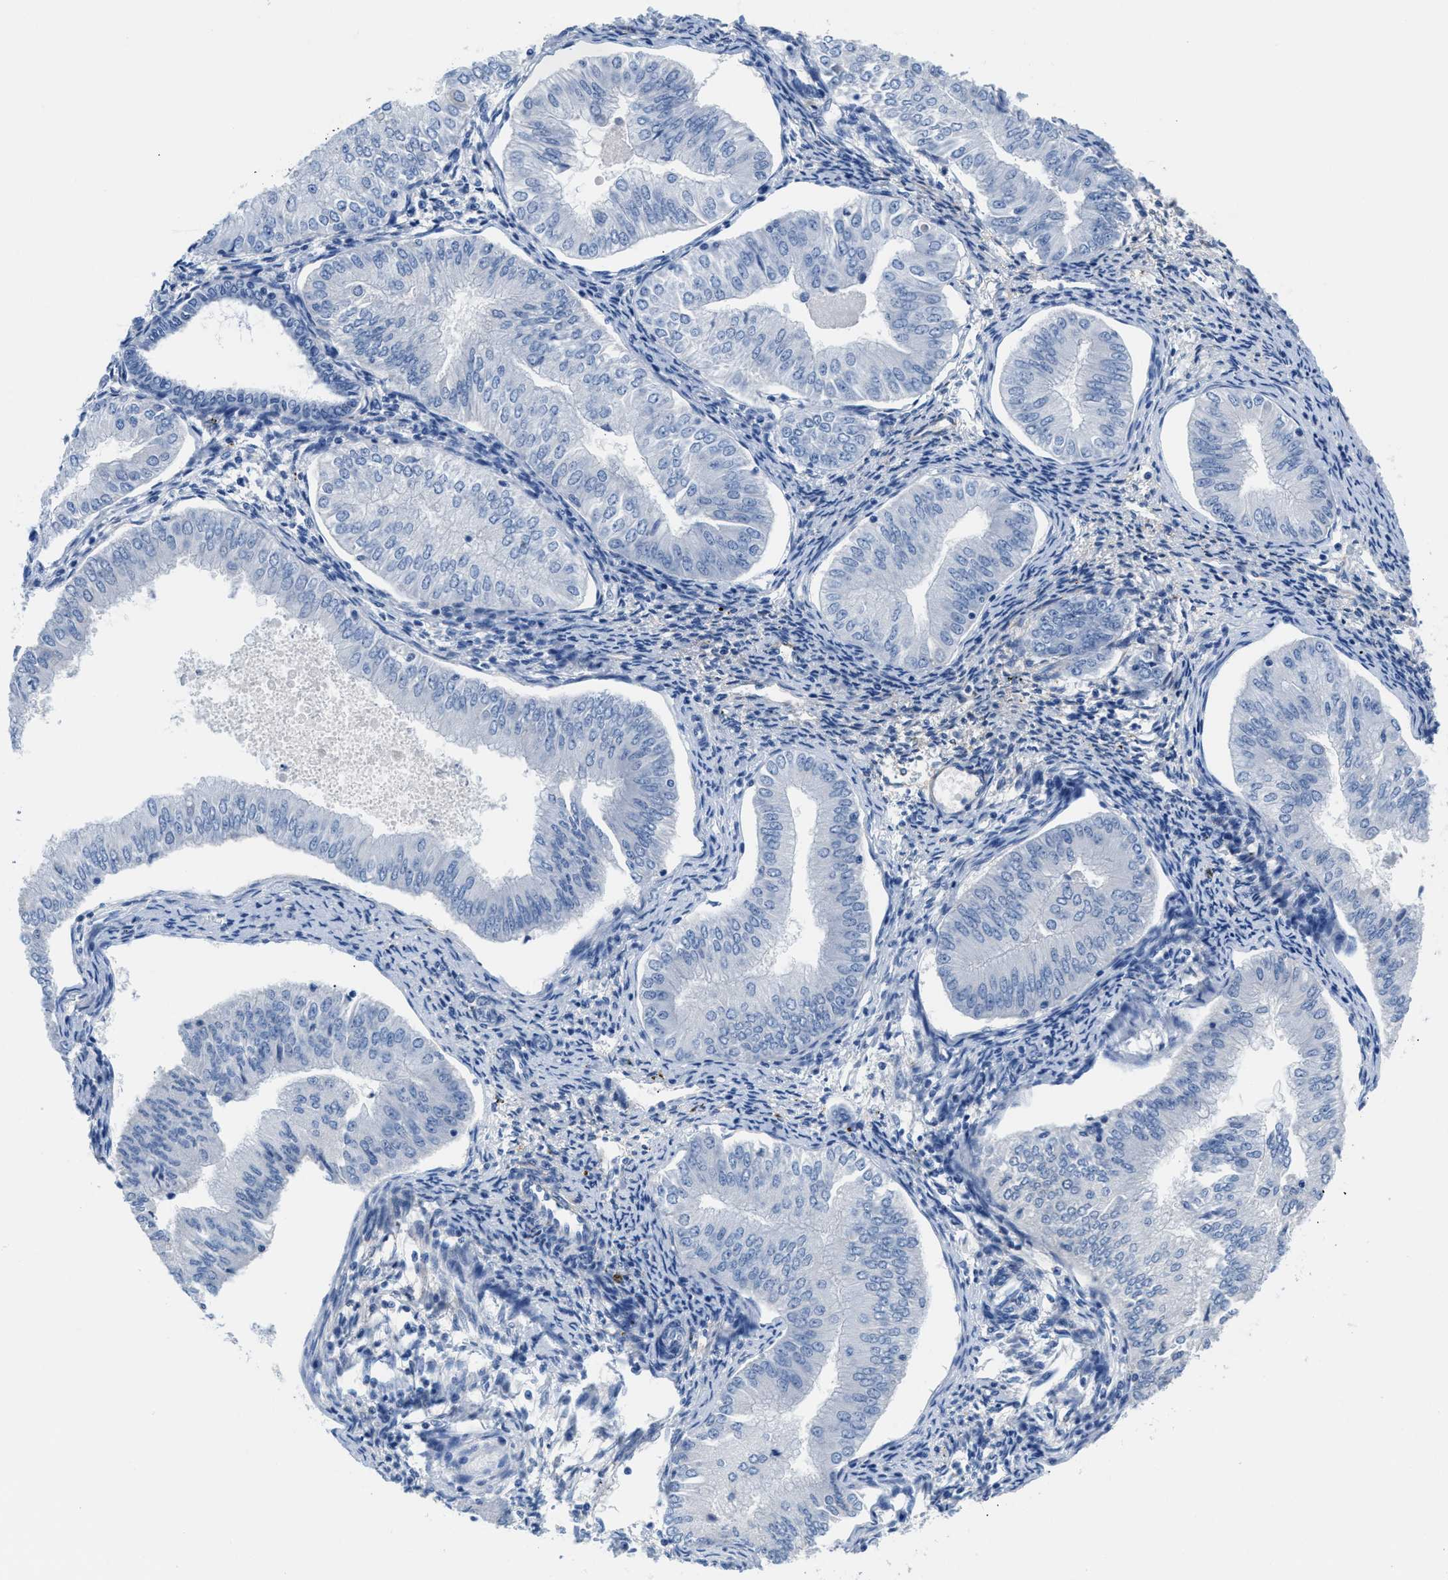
{"staining": {"intensity": "negative", "quantity": "none", "location": "none"}, "tissue": "endometrial cancer", "cell_type": "Tumor cells", "image_type": "cancer", "snomed": [{"axis": "morphology", "description": "Normal tissue, NOS"}, {"axis": "morphology", "description": "Adenocarcinoma, NOS"}, {"axis": "topography", "description": "Endometrium"}], "caption": "Tumor cells are negative for protein expression in human adenocarcinoma (endometrial).", "gene": "SLFN13", "patient": {"sex": "female", "age": 53}}